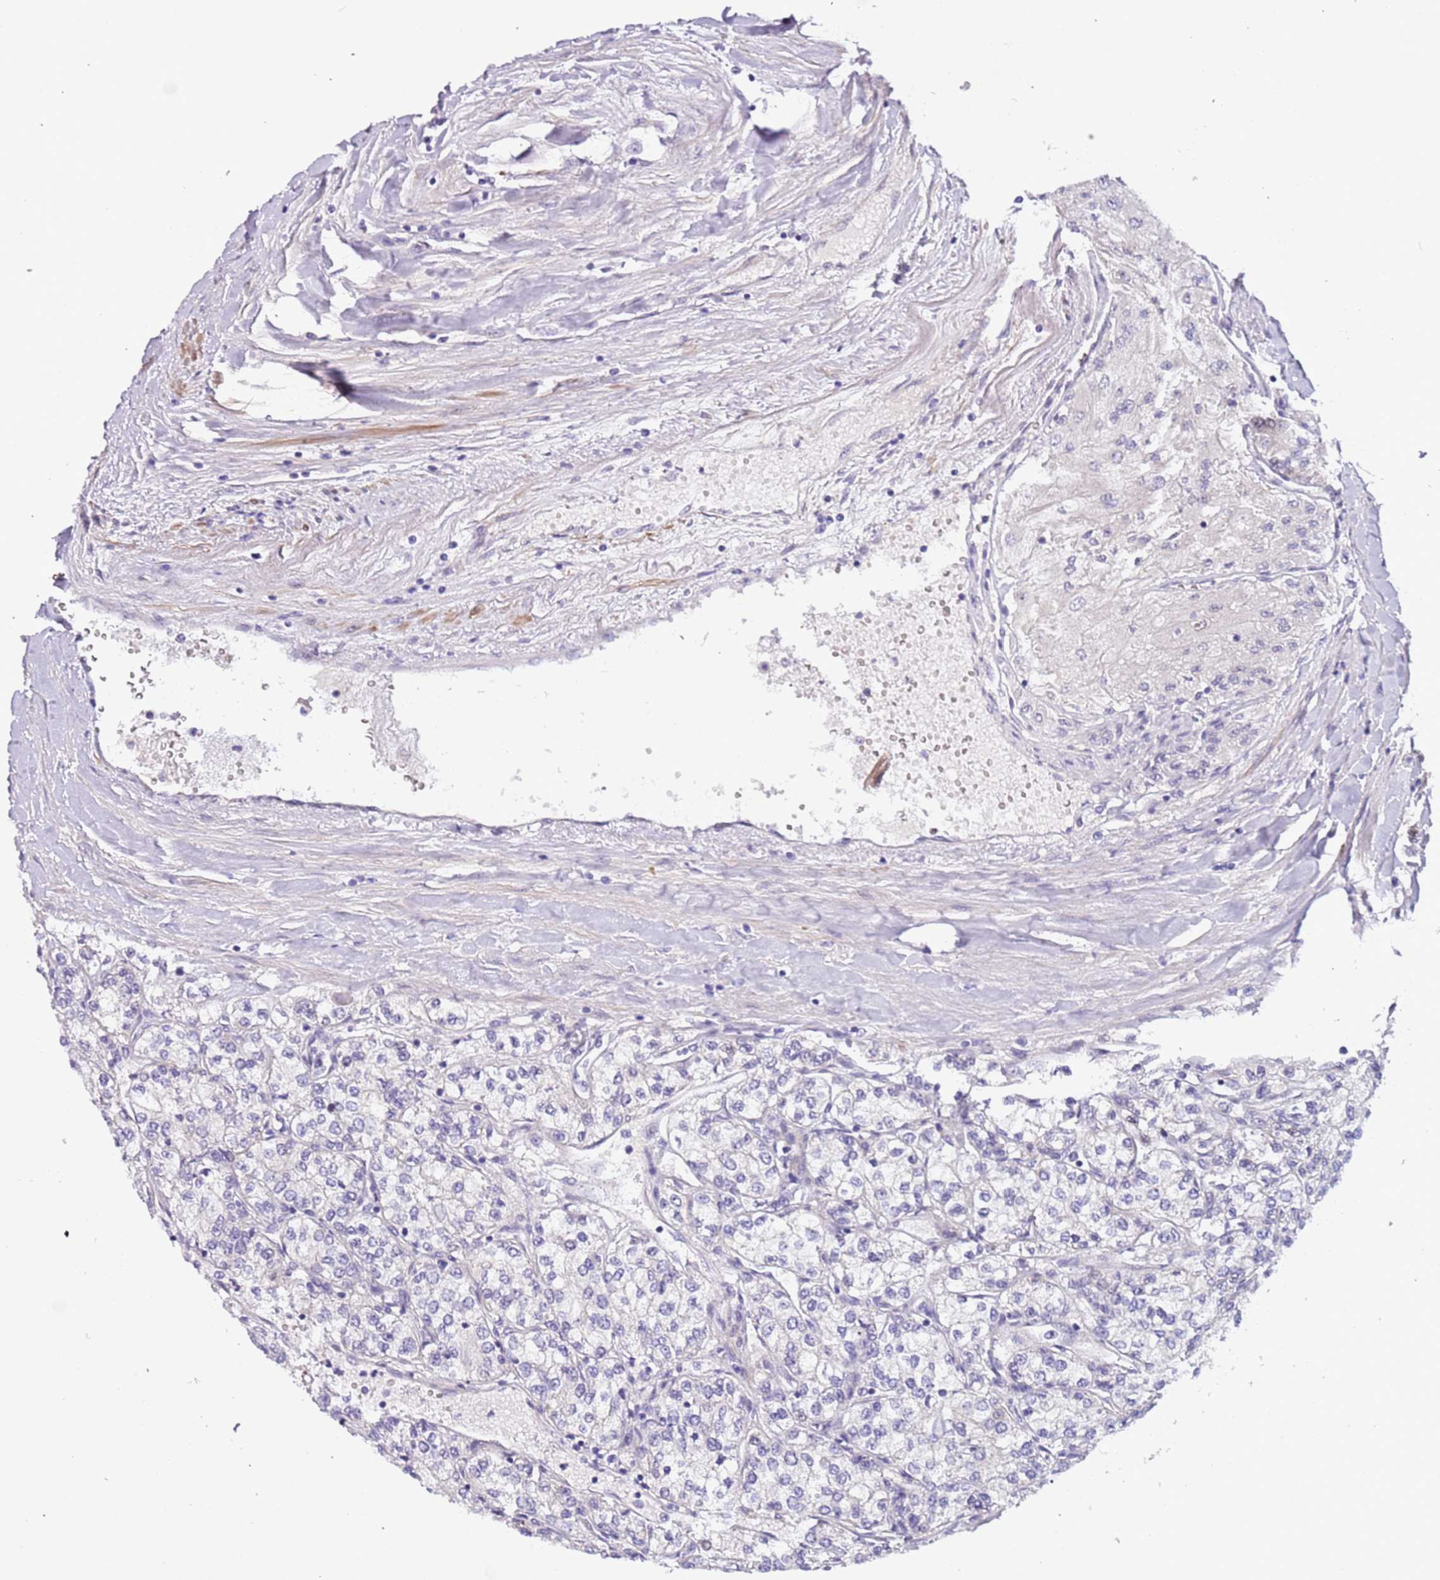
{"staining": {"intensity": "negative", "quantity": "none", "location": "none"}, "tissue": "renal cancer", "cell_type": "Tumor cells", "image_type": "cancer", "snomed": [{"axis": "morphology", "description": "Adenocarcinoma, NOS"}, {"axis": "topography", "description": "Kidney"}], "caption": "Renal adenocarcinoma was stained to show a protein in brown. There is no significant expression in tumor cells.", "gene": "PLEKHH1", "patient": {"sex": "male", "age": 80}}